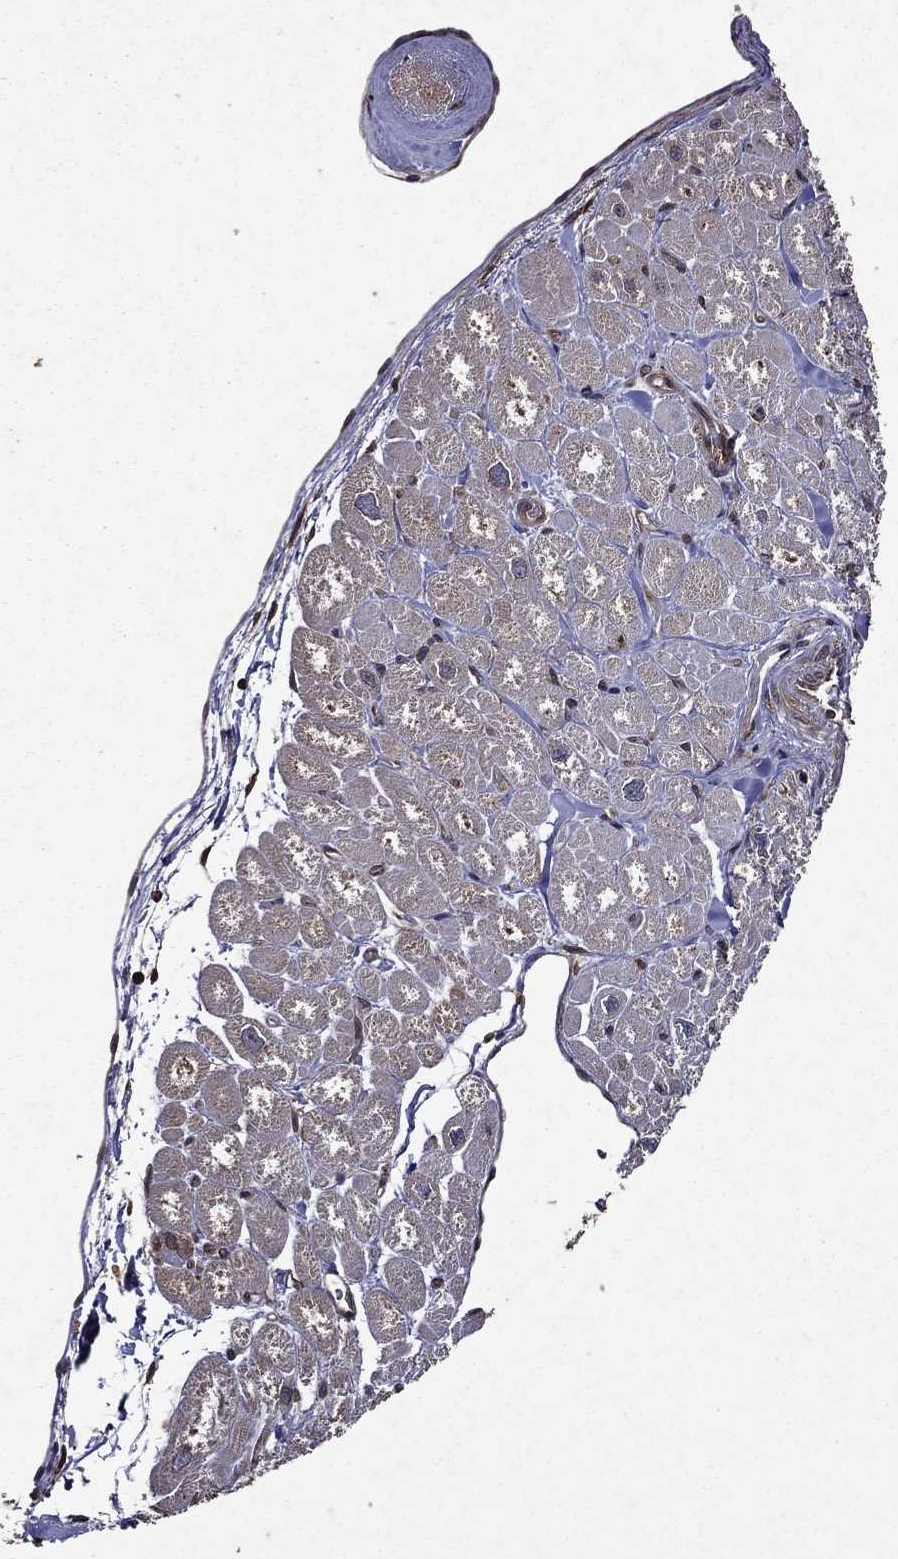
{"staining": {"intensity": "weak", "quantity": "<25%", "location": "cytoplasmic/membranous"}, "tissue": "heart muscle", "cell_type": "Cardiomyocytes", "image_type": "normal", "snomed": [{"axis": "morphology", "description": "Normal tissue, NOS"}, {"axis": "topography", "description": "Heart"}], "caption": "Immunohistochemistry (IHC) photomicrograph of benign heart muscle stained for a protein (brown), which displays no positivity in cardiomyocytes.", "gene": "EIF2B4", "patient": {"sex": "male", "age": 55}}